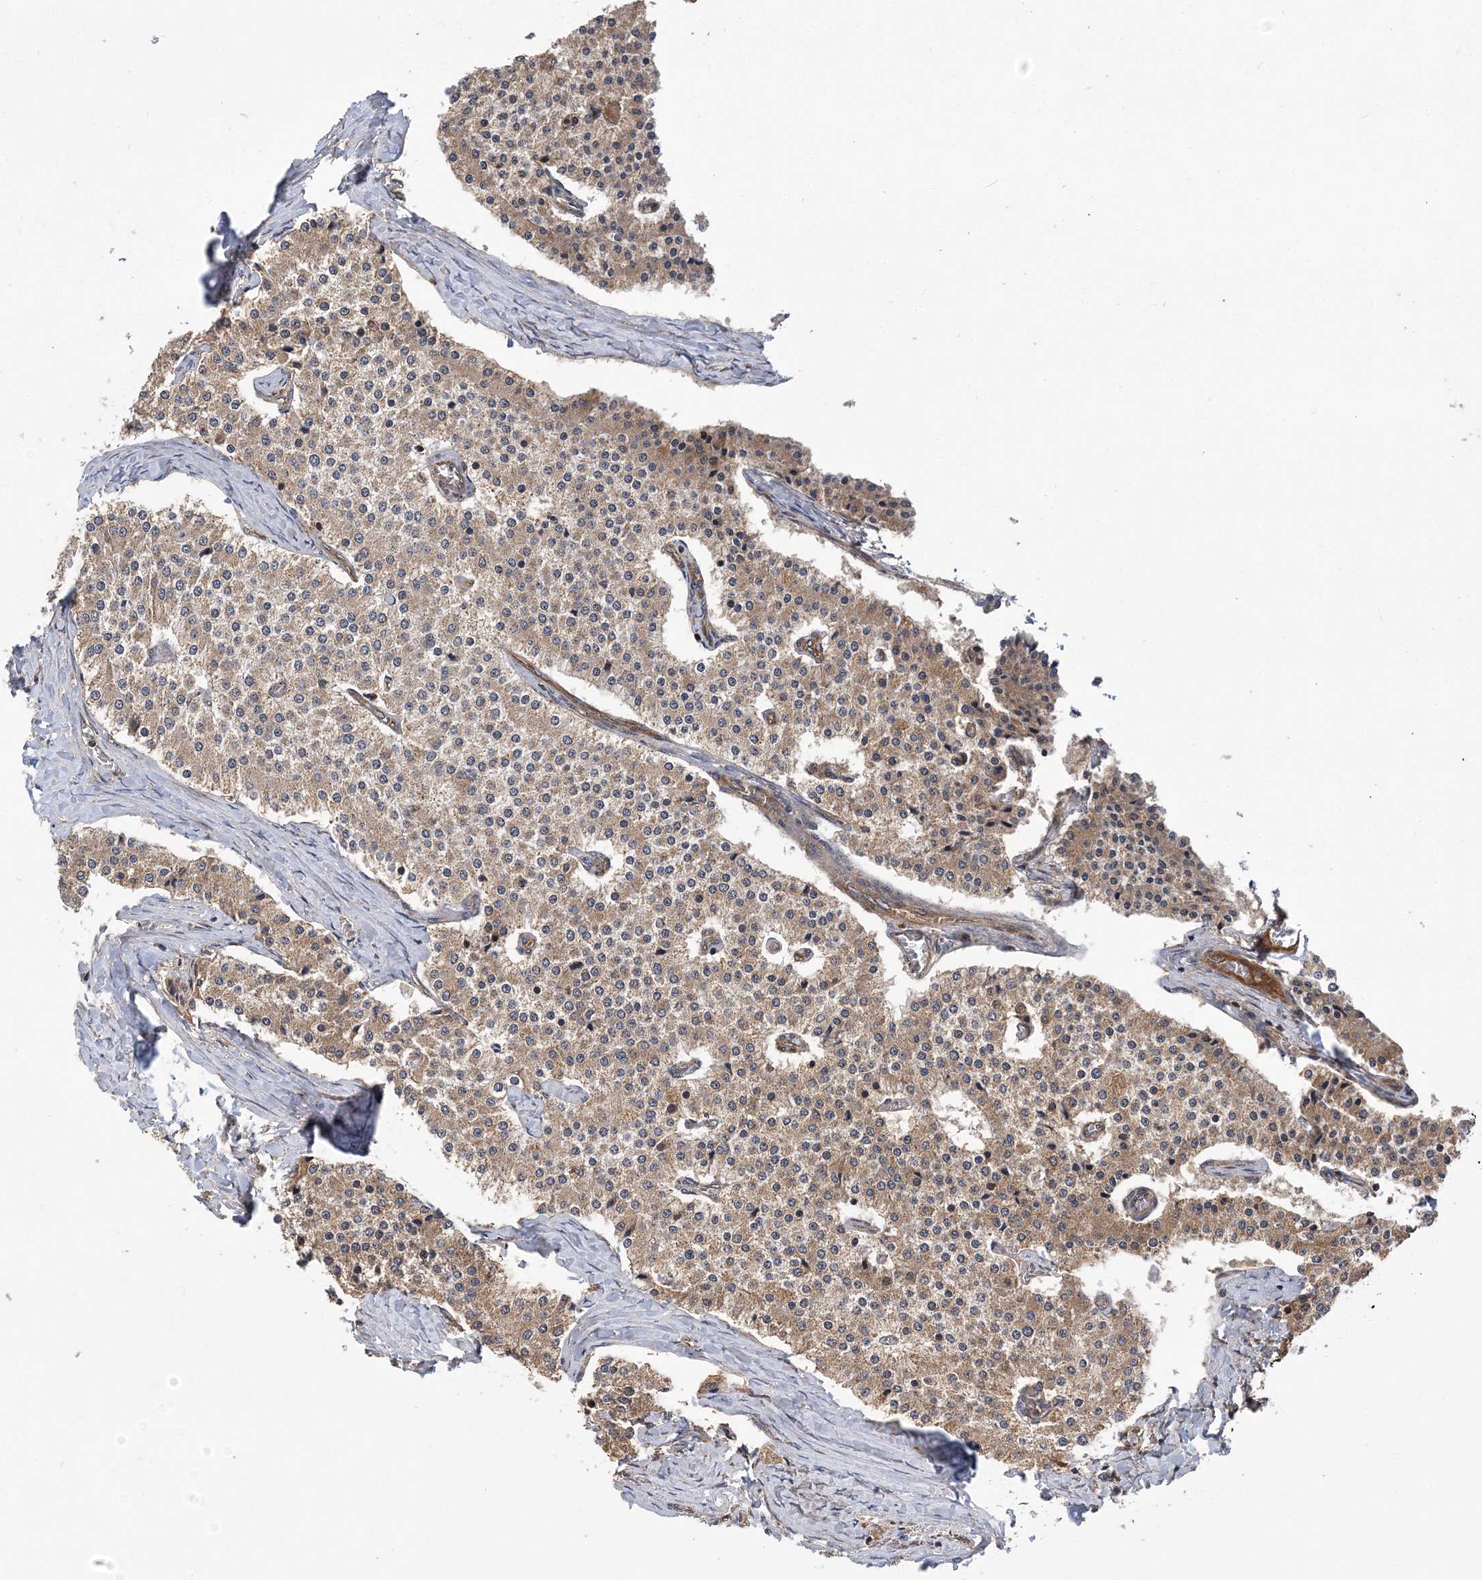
{"staining": {"intensity": "weak", "quantity": ">75%", "location": "cytoplasmic/membranous"}, "tissue": "carcinoid", "cell_type": "Tumor cells", "image_type": "cancer", "snomed": [{"axis": "morphology", "description": "Carcinoid, malignant, NOS"}, {"axis": "topography", "description": "Colon"}], "caption": "Carcinoid (malignant) was stained to show a protein in brown. There is low levels of weak cytoplasmic/membranous positivity in about >75% of tumor cells. The staining was performed using DAB, with brown indicating positive protein expression. Nuclei are stained blue with hematoxylin.", "gene": "ATG3", "patient": {"sex": "female", "age": 52}}